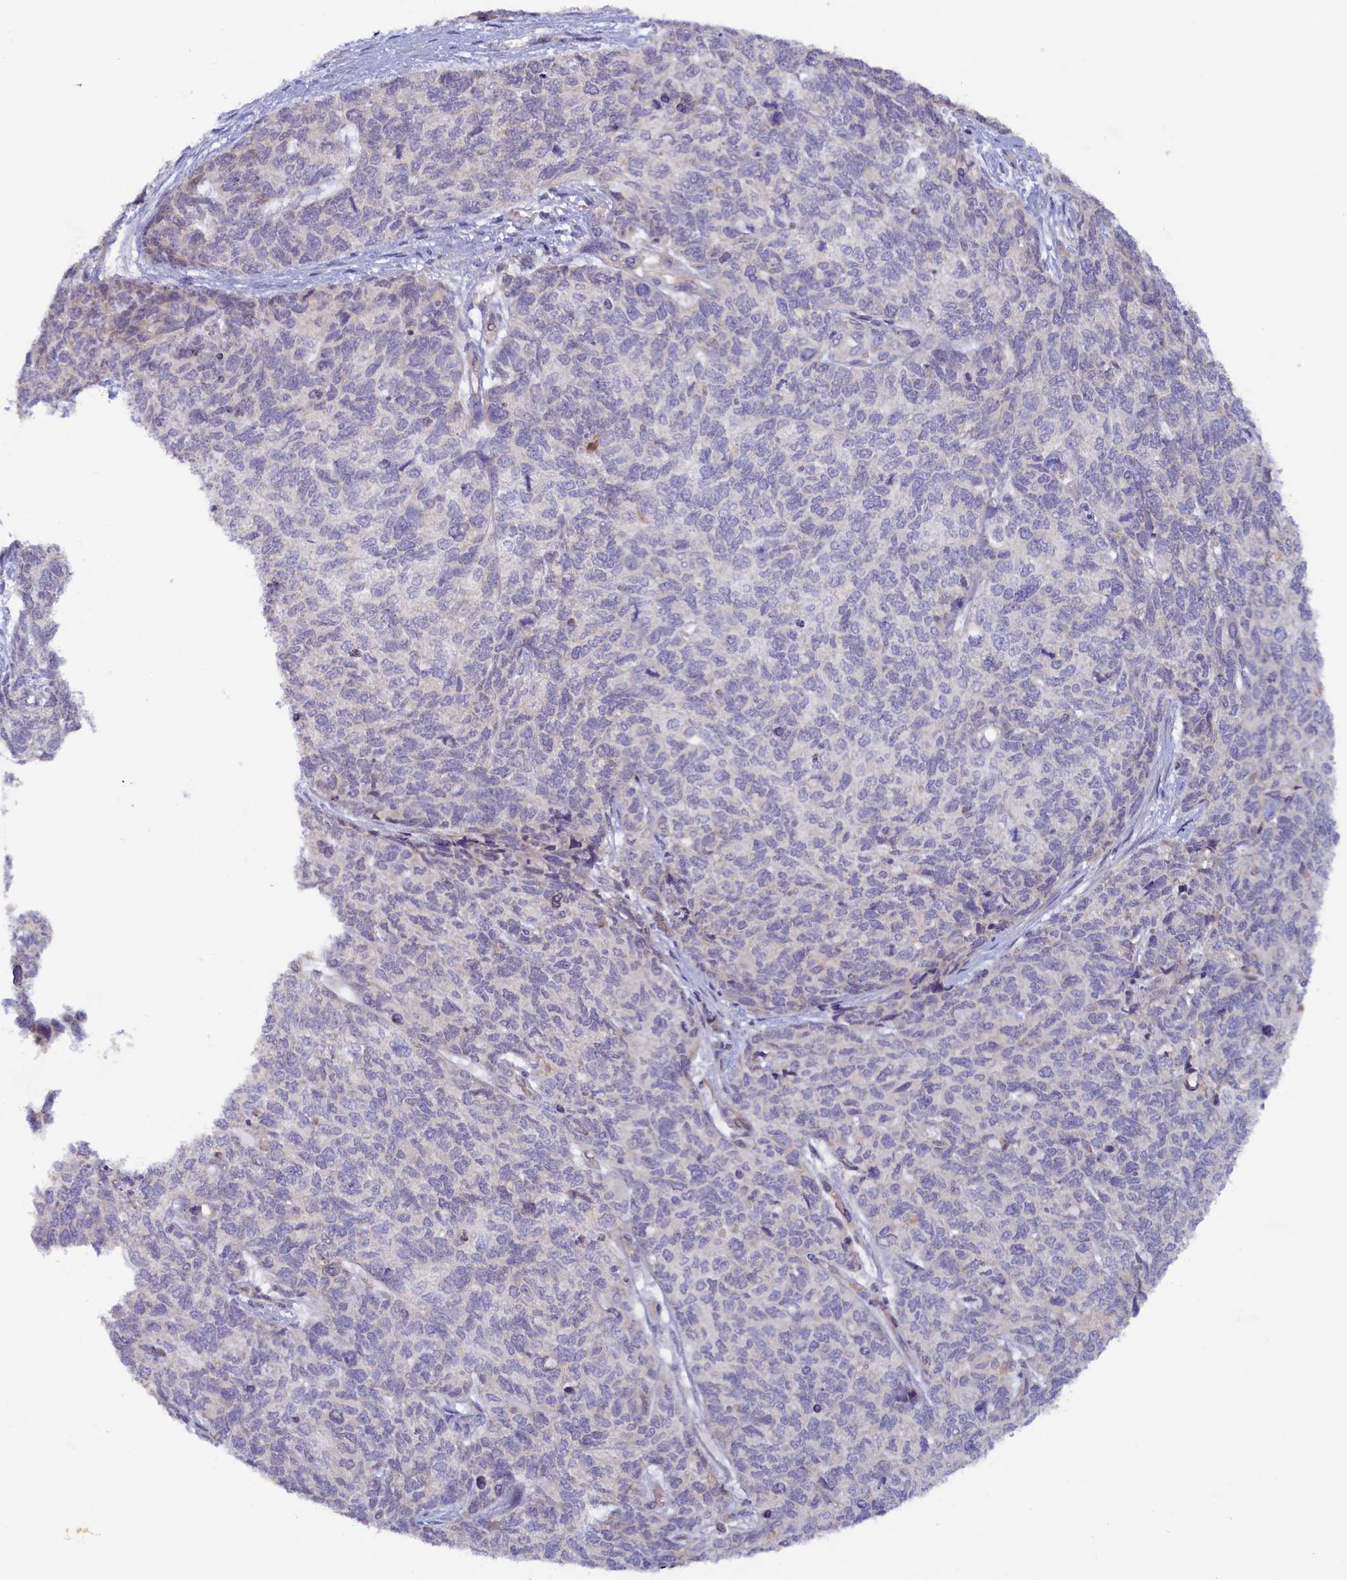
{"staining": {"intensity": "negative", "quantity": "none", "location": "none"}, "tissue": "cervical cancer", "cell_type": "Tumor cells", "image_type": "cancer", "snomed": [{"axis": "morphology", "description": "Squamous cell carcinoma, NOS"}, {"axis": "topography", "description": "Cervix"}], "caption": "Tumor cells show no significant protein expression in cervical squamous cell carcinoma. (Stains: DAB immunohistochemistry with hematoxylin counter stain, Microscopy: brightfield microscopy at high magnification).", "gene": "ZSWIM4", "patient": {"sex": "female", "age": 63}}